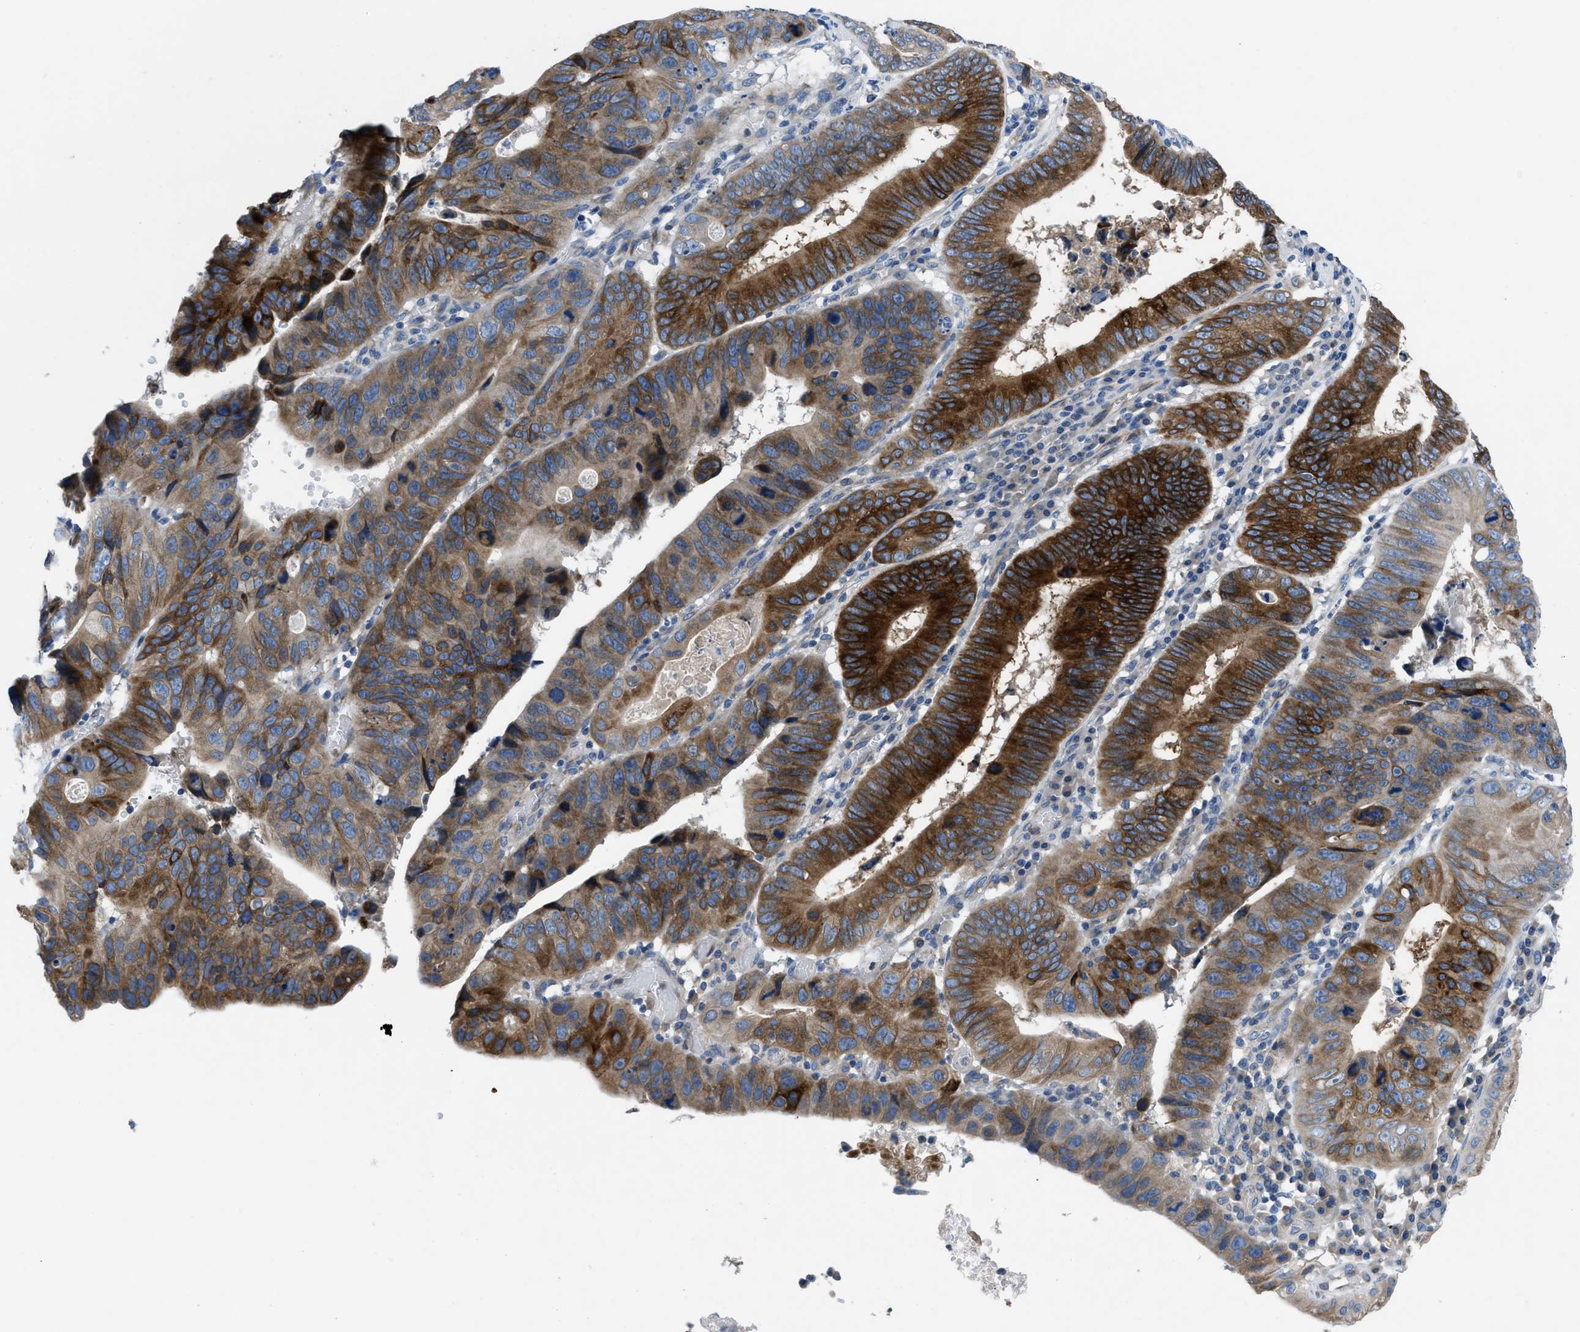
{"staining": {"intensity": "strong", "quantity": ">75%", "location": "cytoplasmic/membranous"}, "tissue": "stomach cancer", "cell_type": "Tumor cells", "image_type": "cancer", "snomed": [{"axis": "morphology", "description": "Adenocarcinoma, NOS"}, {"axis": "topography", "description": "Stomach"}], "caption": "Stomach adenocarcinoma stained with IHC displays strong cytoplasmic/membranous positivity in about >75% of tumor cells. (DAB (3,3'-diaminobenzidine) = brown stain, brightfield microscopy at high magnification).", "gene": "PGR", "patient": {"sex": "male", "age": 59}}